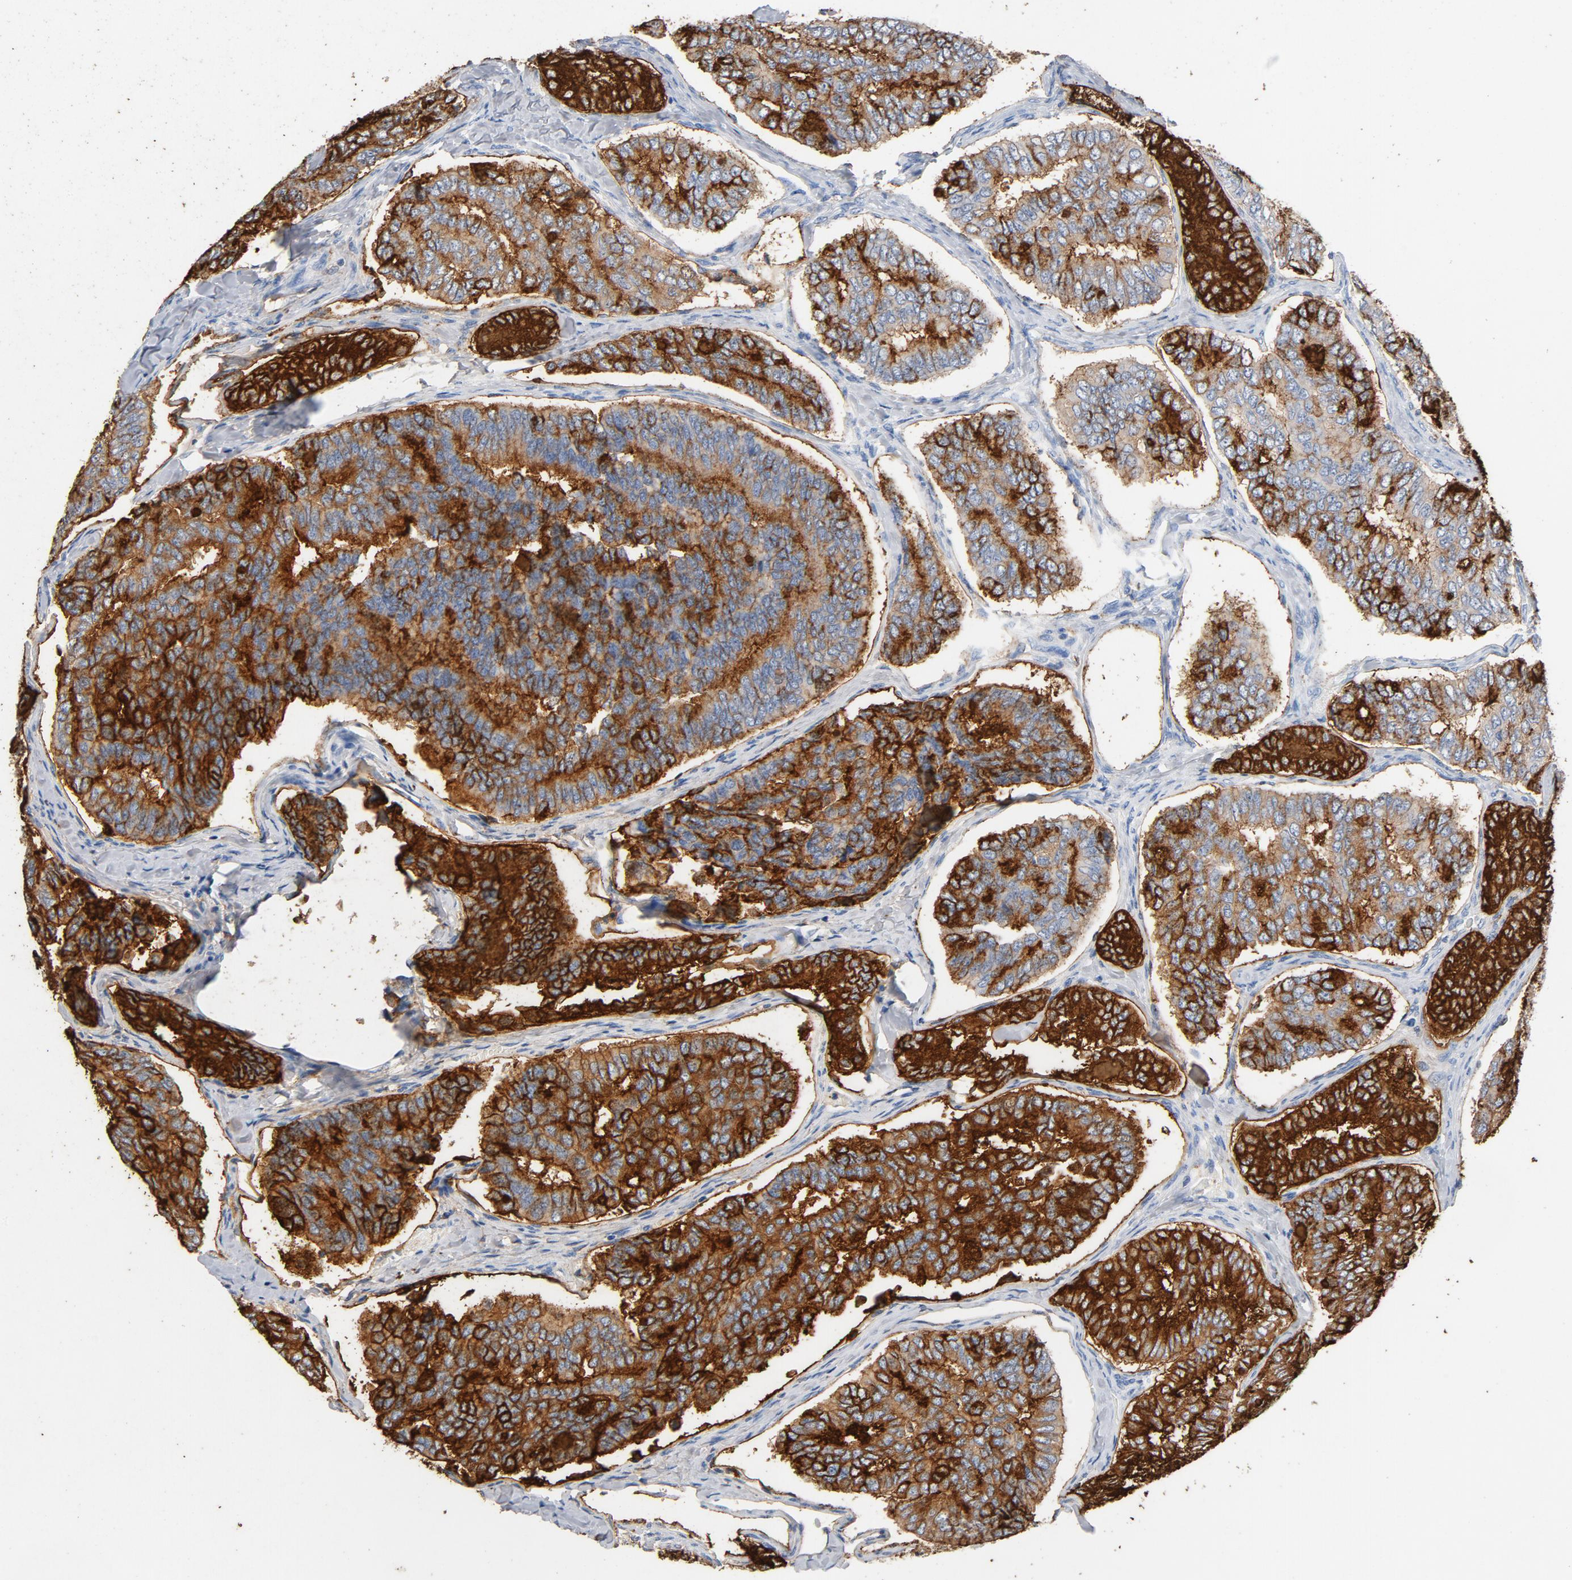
{"staining": {"intensity": "strong", "quantity": ">75%", "location": "cytoplasmic/membranous"}, "tissue": "thyroid cancer", "cell_type": "Tumor cells", "image_type": "cancer", "snomed": [{"axis": "morphology", "description": "Papillary adenocarcinoma, NOS"}, {"axis": "topography", "description": "Thyroid gland"}], "caption": "Immunohistochemical staining of human papillary adenocarcinoma (thyroid) displays high levels of strong cytoplasmic/membranous protein expression in about >75% of tumor cells.", "gene": "PTPRB", "patient": {"sex": "female", "age": 35}}